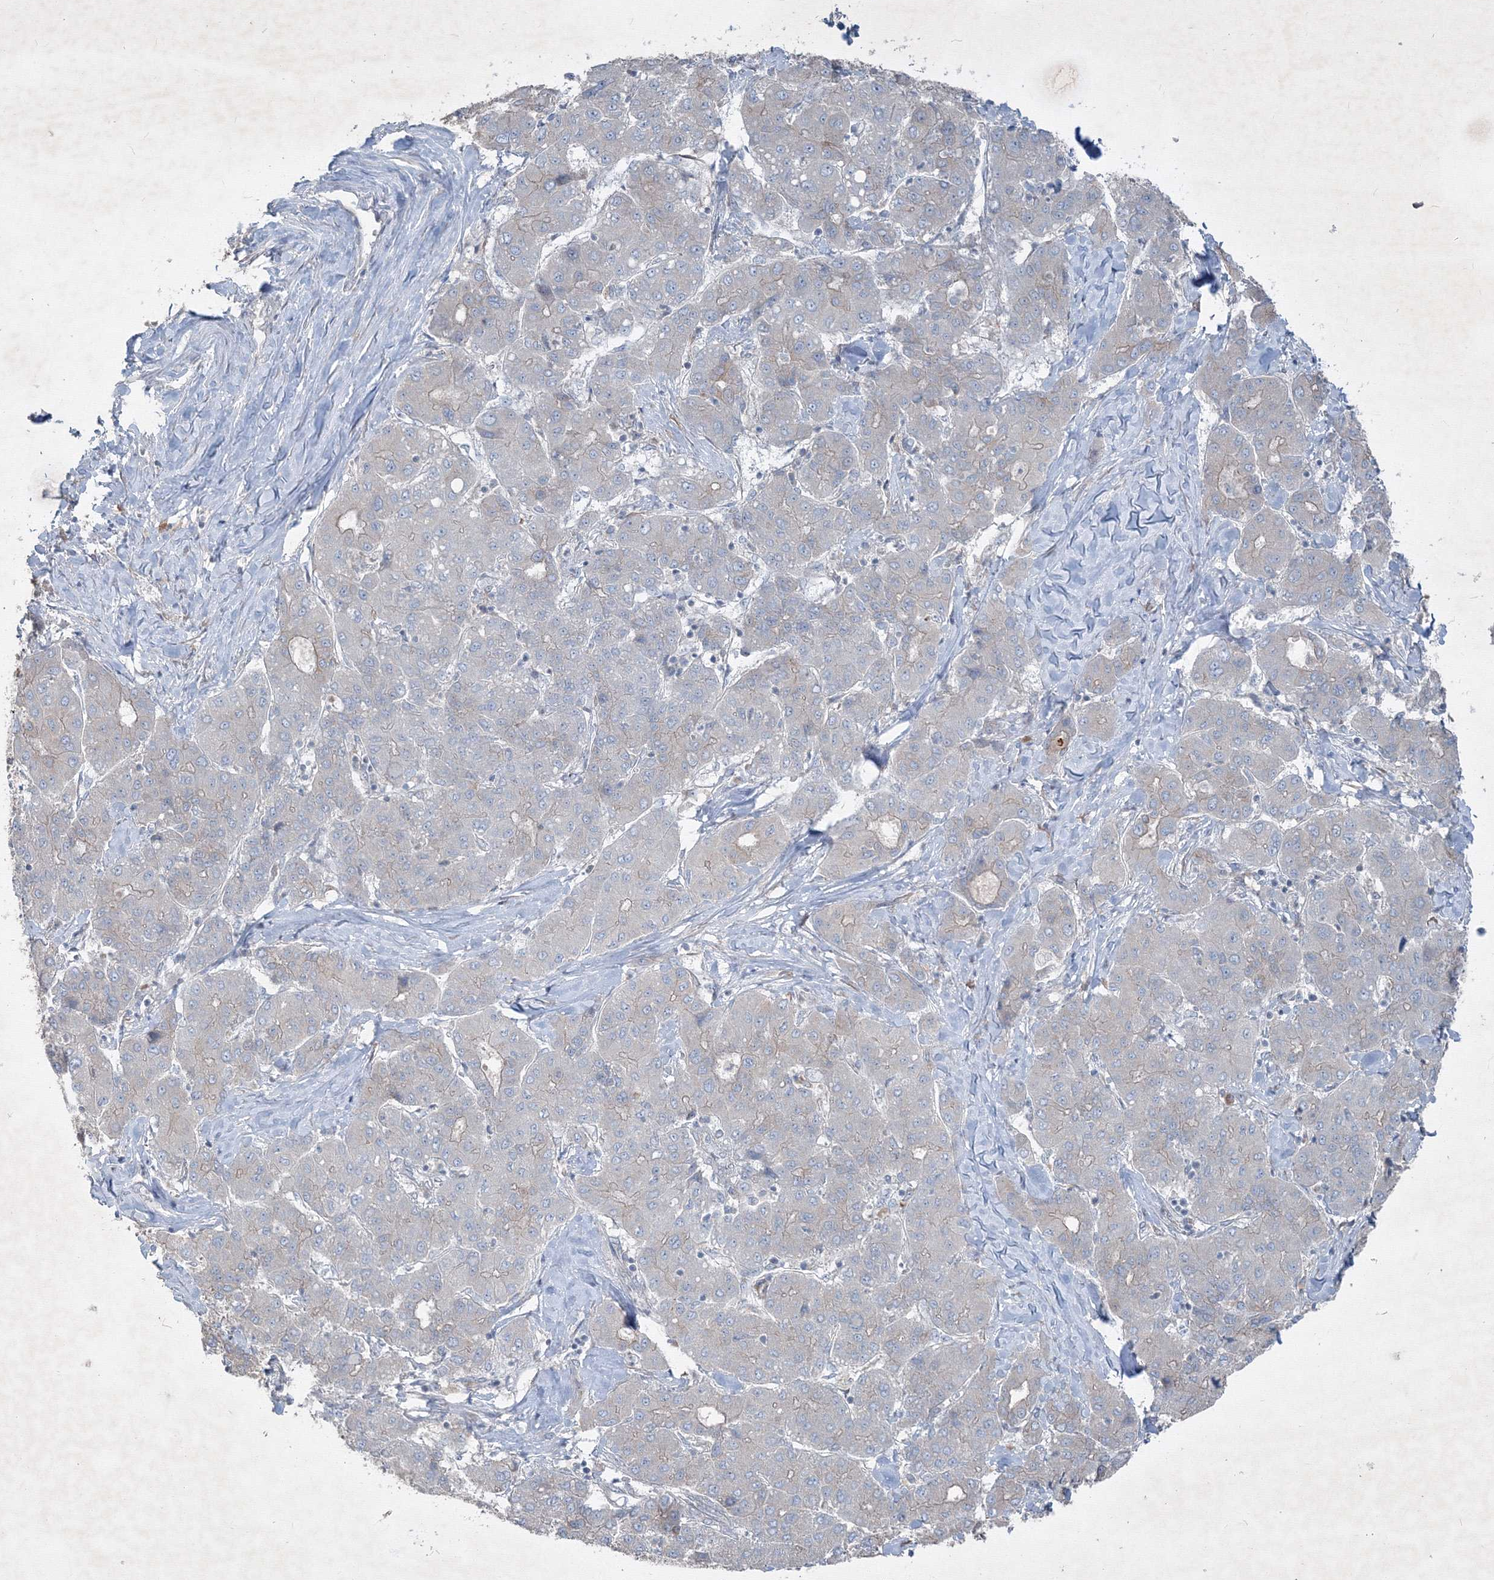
{"staining": {"intensity": "weak", "quantity": "<25%", "location": "cytoplasmic/membranous"}, "tissue": "liver cancer", "cell_type": "Tumor cells", "image_type": "cancer", "snomed": [{"axis": "morphology", "description": "Carcinoma, Hepatocellular, NOS"}, {"axis": "topography", "description": "Liver"}], "caption": "IHC of liver cancer shows no staining in tumor cells.", "gene": "IFNAR1", "patient": {"sex": "male", "age": 65}}